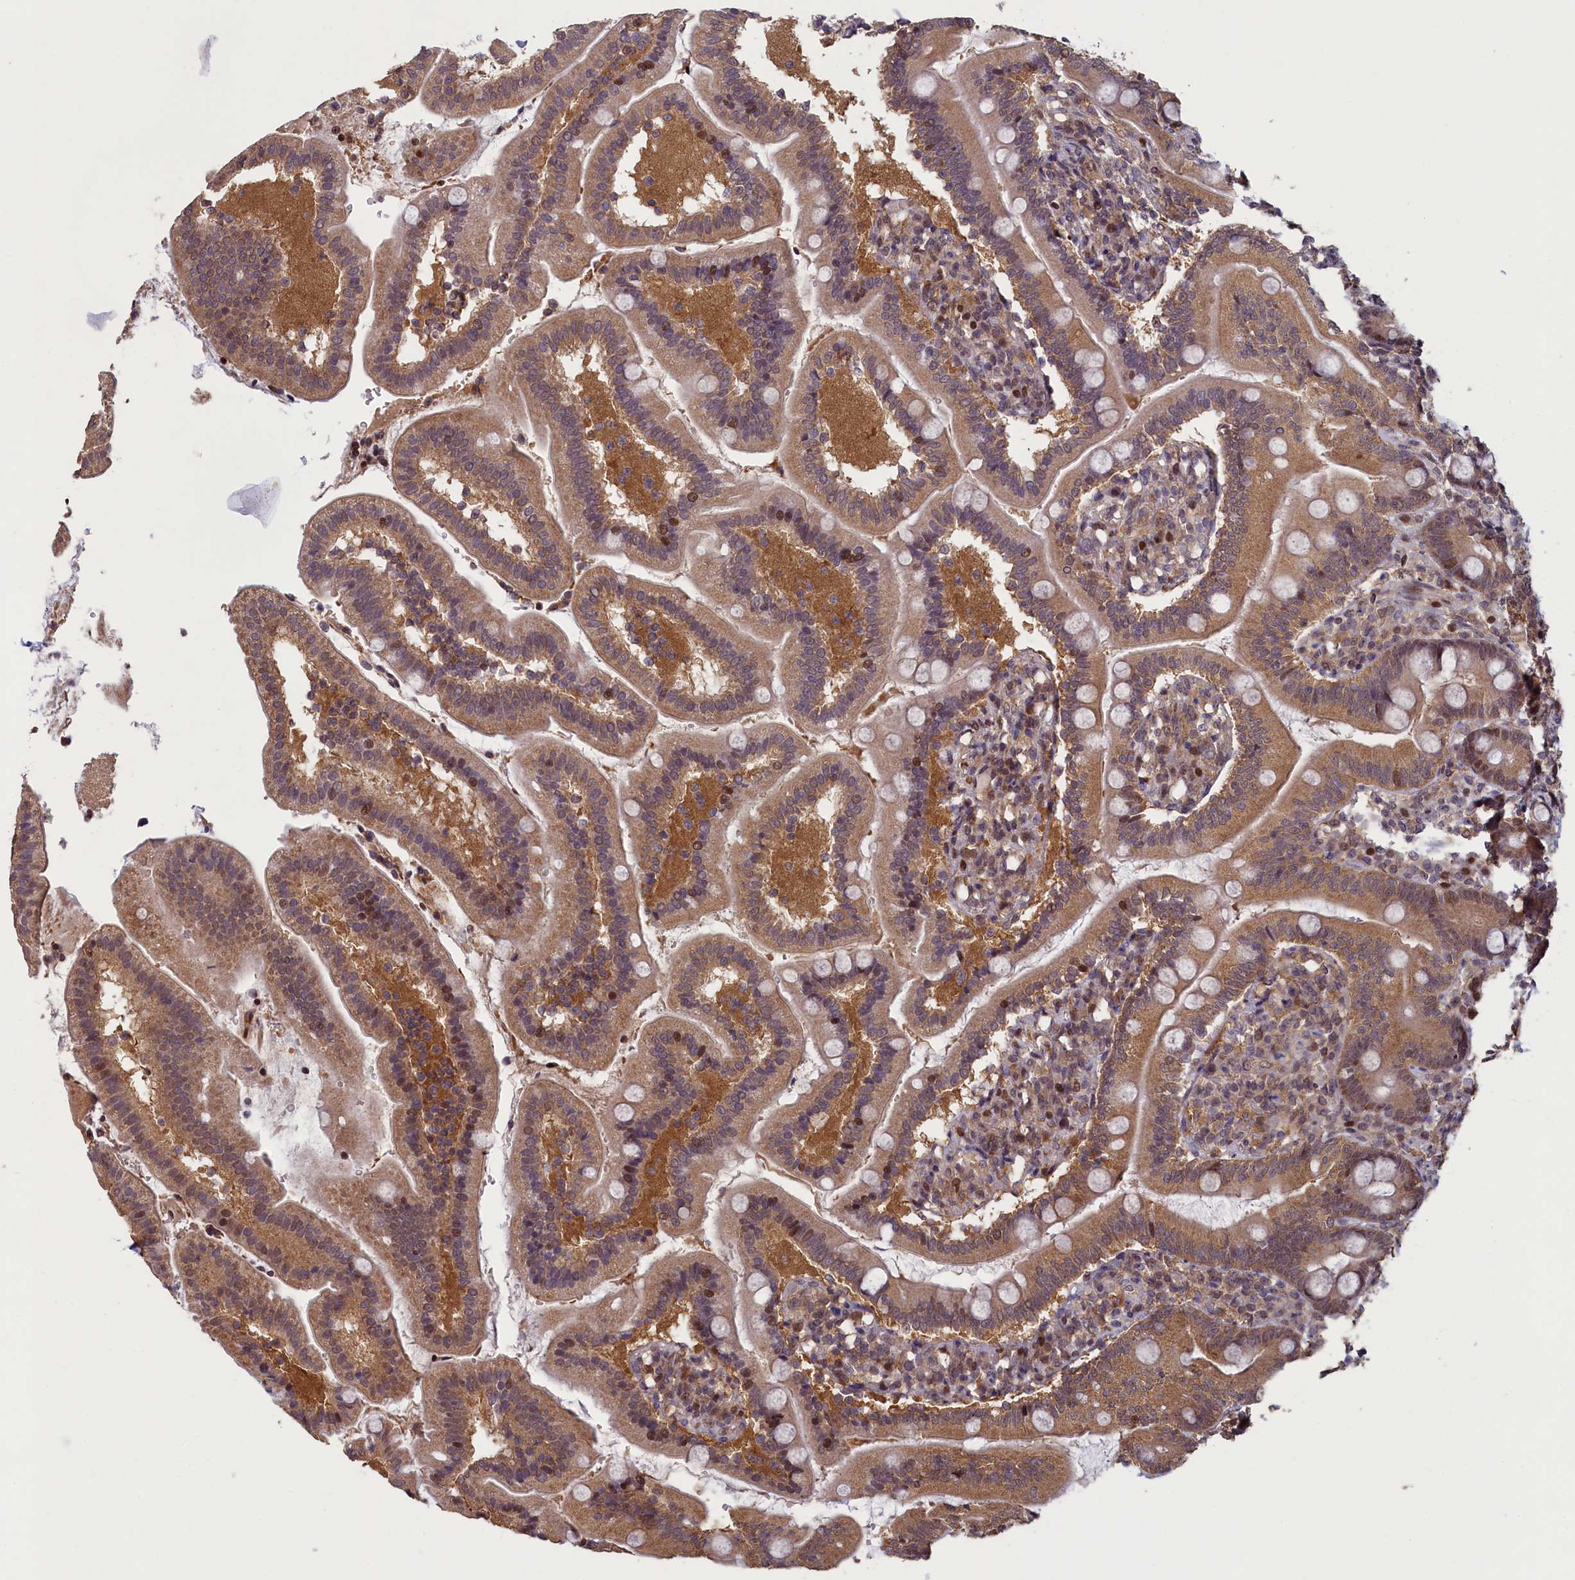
{"staining": {"intensity": "moderate", "quantity": ">75%", "location": "cytoplasmic/membranous,nuclear"}, "tissue": "duodenum", "cell_type": "Glandular cells", "image_type": "normal", "snomed": [{"axis": "morphology", "description": "Normal tissue, NOS"}, {"axis": "topography", "description": "Duodenum"}], "caption": "Protein staining of benign duodenum reveals moderate cytoplasmic/membranous,nuclear expression in approximately >75% of glandular cells.", "gene": "NUBP1", "patient": {"sex": "female", "age": 67}}